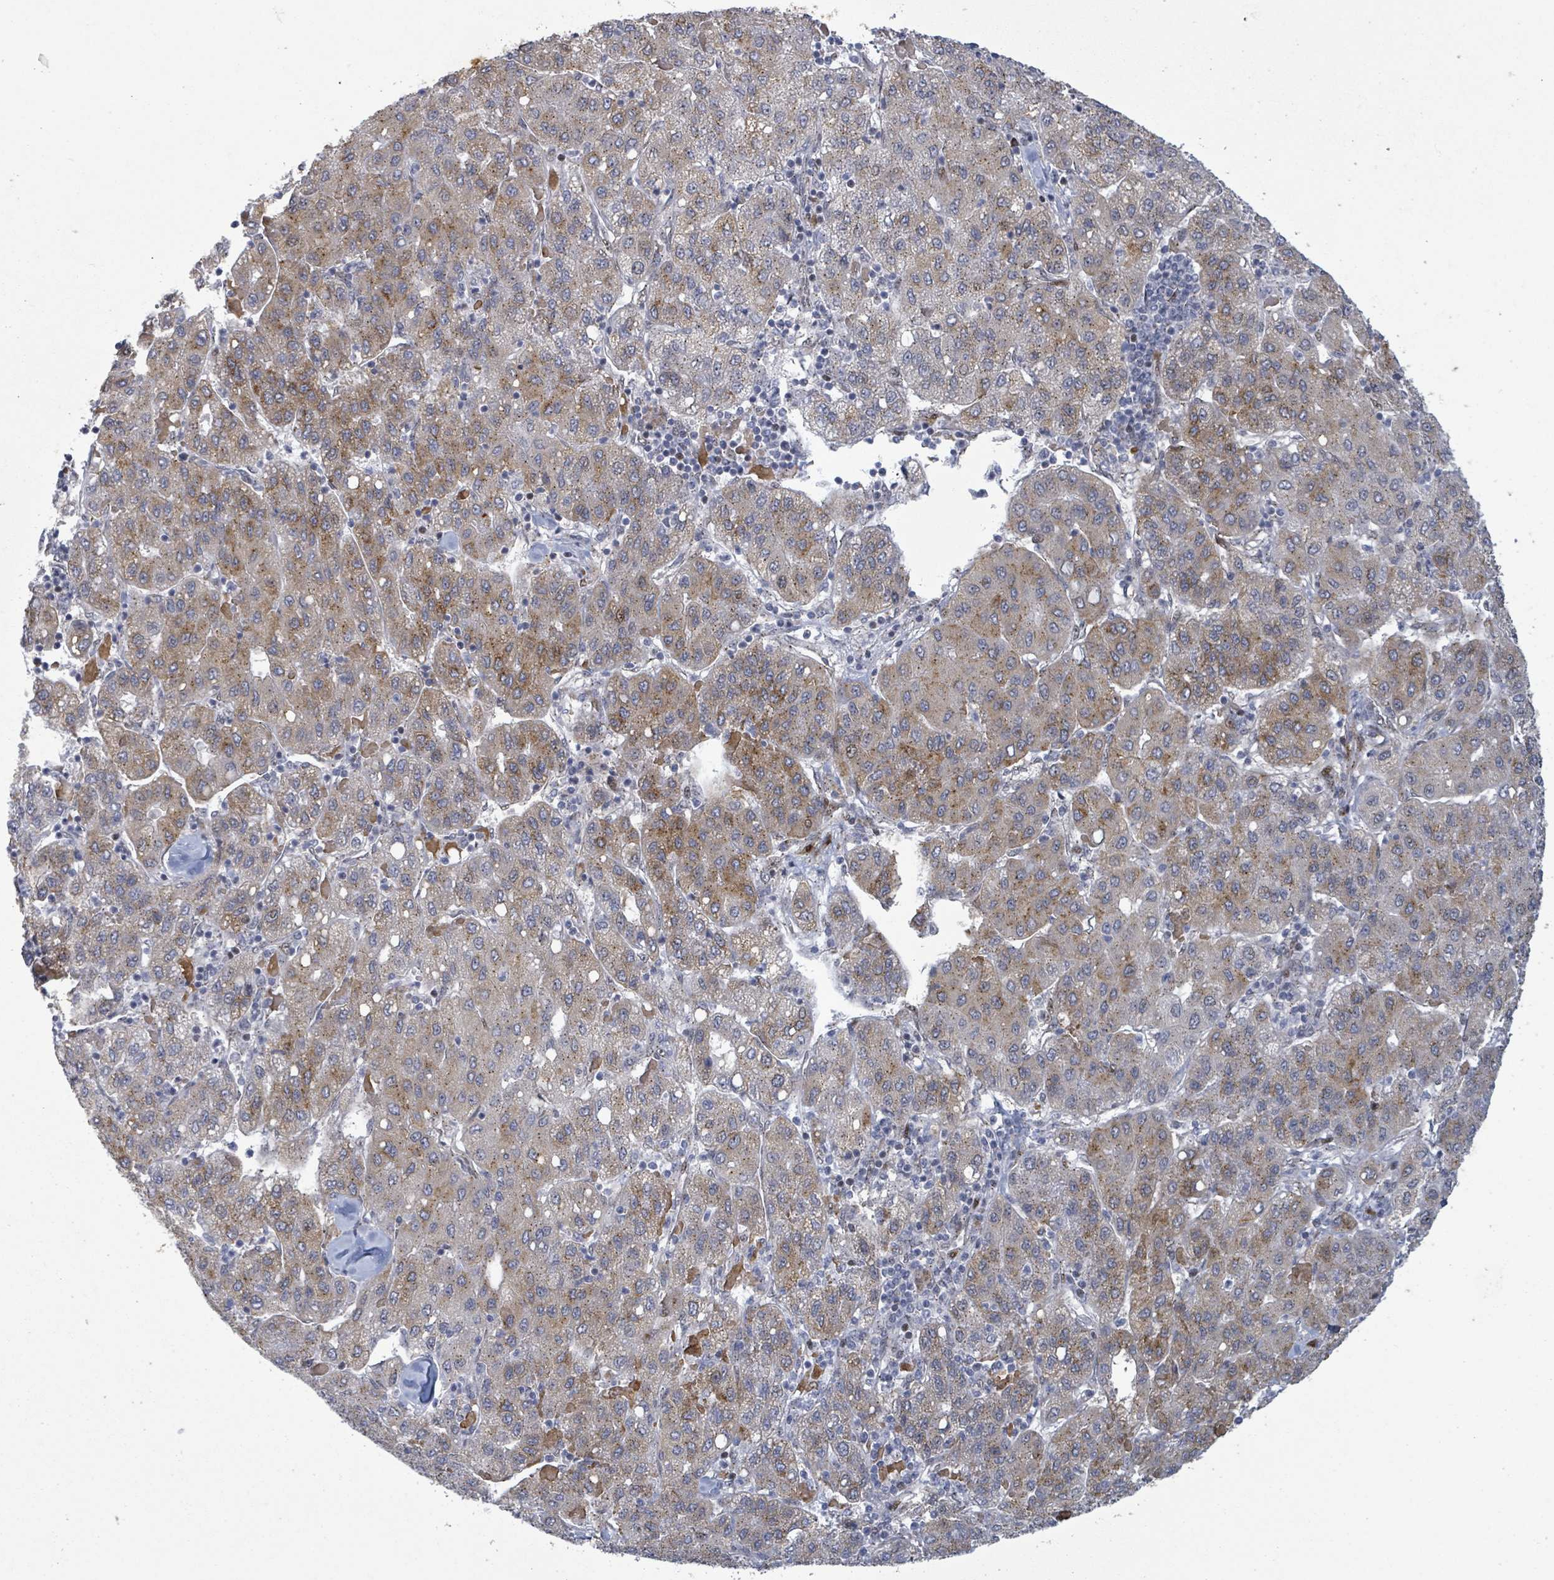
{"staining": {"intensity": "moderate", "quantity": ">75%", "location": "cytoplasmic/membranous"}, "tissue": "liver cancer", "cell_type": "Tumor cells", "image_type": "cancer", "snomed": [{"axis": "morphology", "description": "Carcinoma, Hepatocellular, NOS"}, {"axis": "topography", "description": "Liver"}], "caption": "About >75% of tumor cells in hepatocellular carcinoma (liver) exhibit moderate cytoplasmic/membranous protein positivity as visualized by brown immunohistochemical staining.", "gene": "TUSC1", "patient": {"sex": "male", "age": 65}}